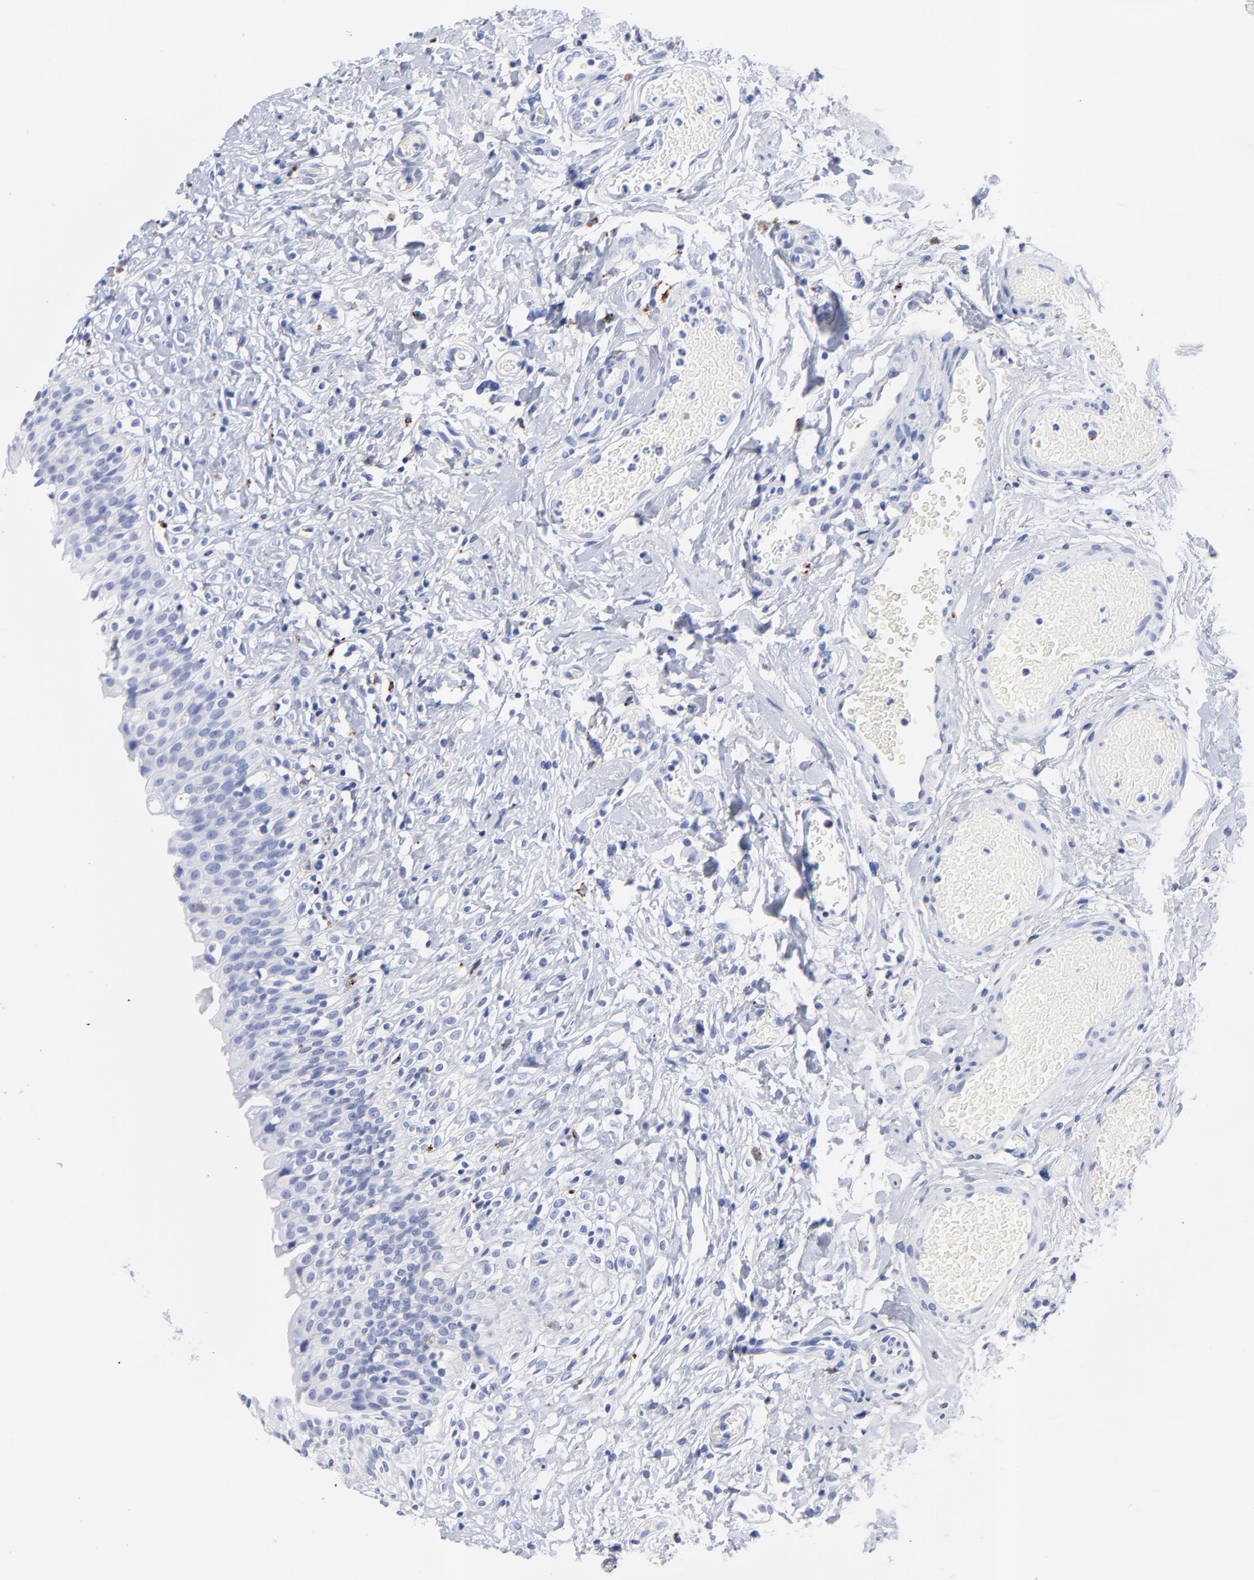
{"staining": {"intensity": "negative", "quantity": "none", "location": "none"}, "tissue": "urinary bladder", "cell_type": "Urothelial cells", "image_type": "normal", "snomed": [{"axis": "morphology", "description": "Normal tissue, NOS"}, {"axis": "topography", "description": "Urinary bladder"}], "caption": "Urothelial cells are negative for brown protein staining in normal urinary bladder.", "gene": "CPVL", "patient": {"sex": "female", "age": 80}}